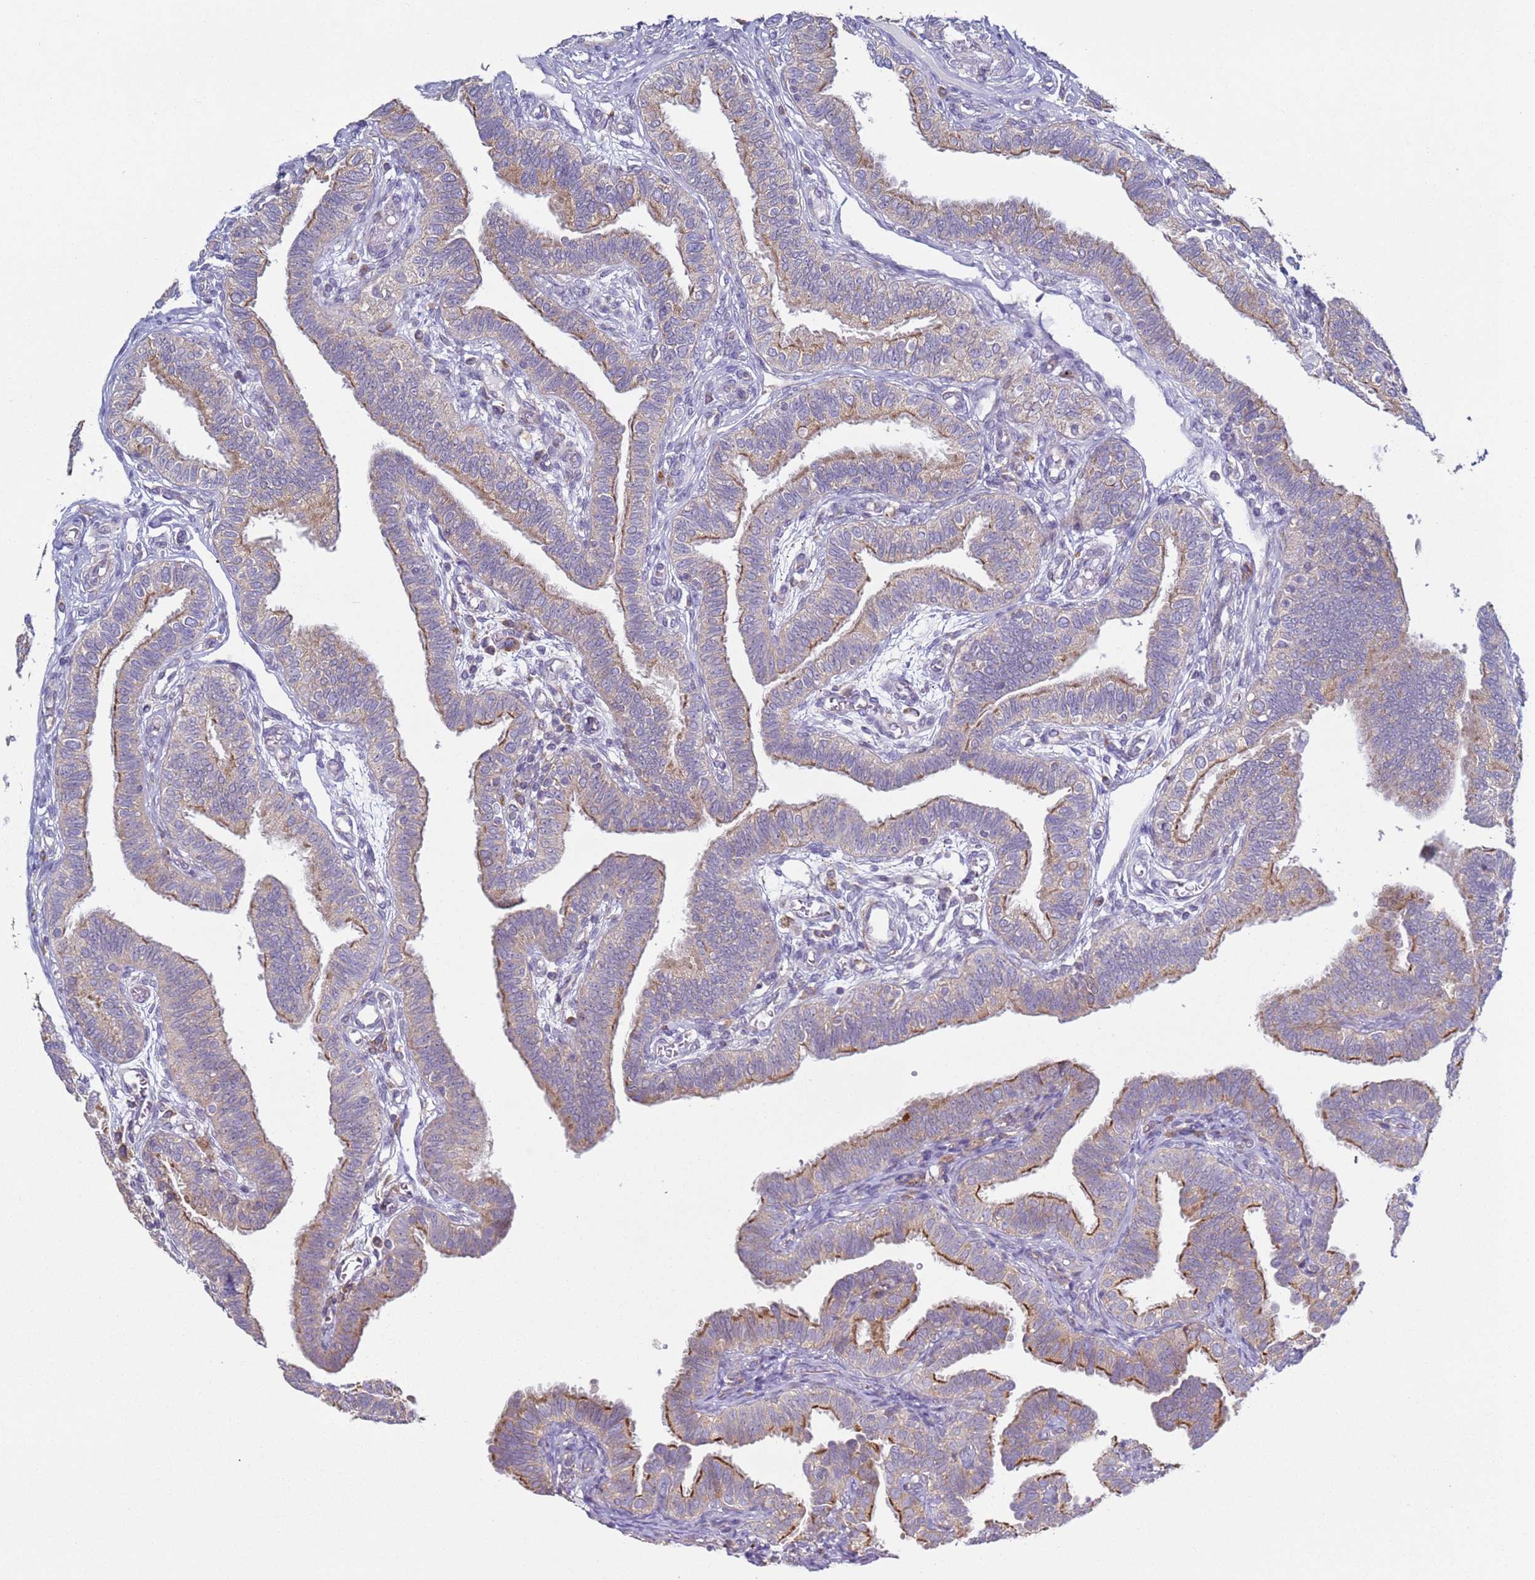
{"staining": {"intensity": "moderate", "quantity": "25%-75%", "location": "cytoplasmic/membranous"}, "tissue": "fallopian tube", "cell_type": "Glandular cells", "image_type": "normal", "snomed": [{"axis": "morphology", "description": "Normal tissue, NOS"}, {"axis": "topography", "description": "Fallopian tube"}], "caption": "Fallopian tube stained with DAB (3,3'-diaminobenzidine) IHC shows medium levels of moderate cytoplasmic/membranous positivity in about 25%-75% of glandular cells. (brown staining indicates protein expression, while blue staining denotes nuclei).", "gene": "DIP2B", "patient": {"sex": "female", "age": 39}}